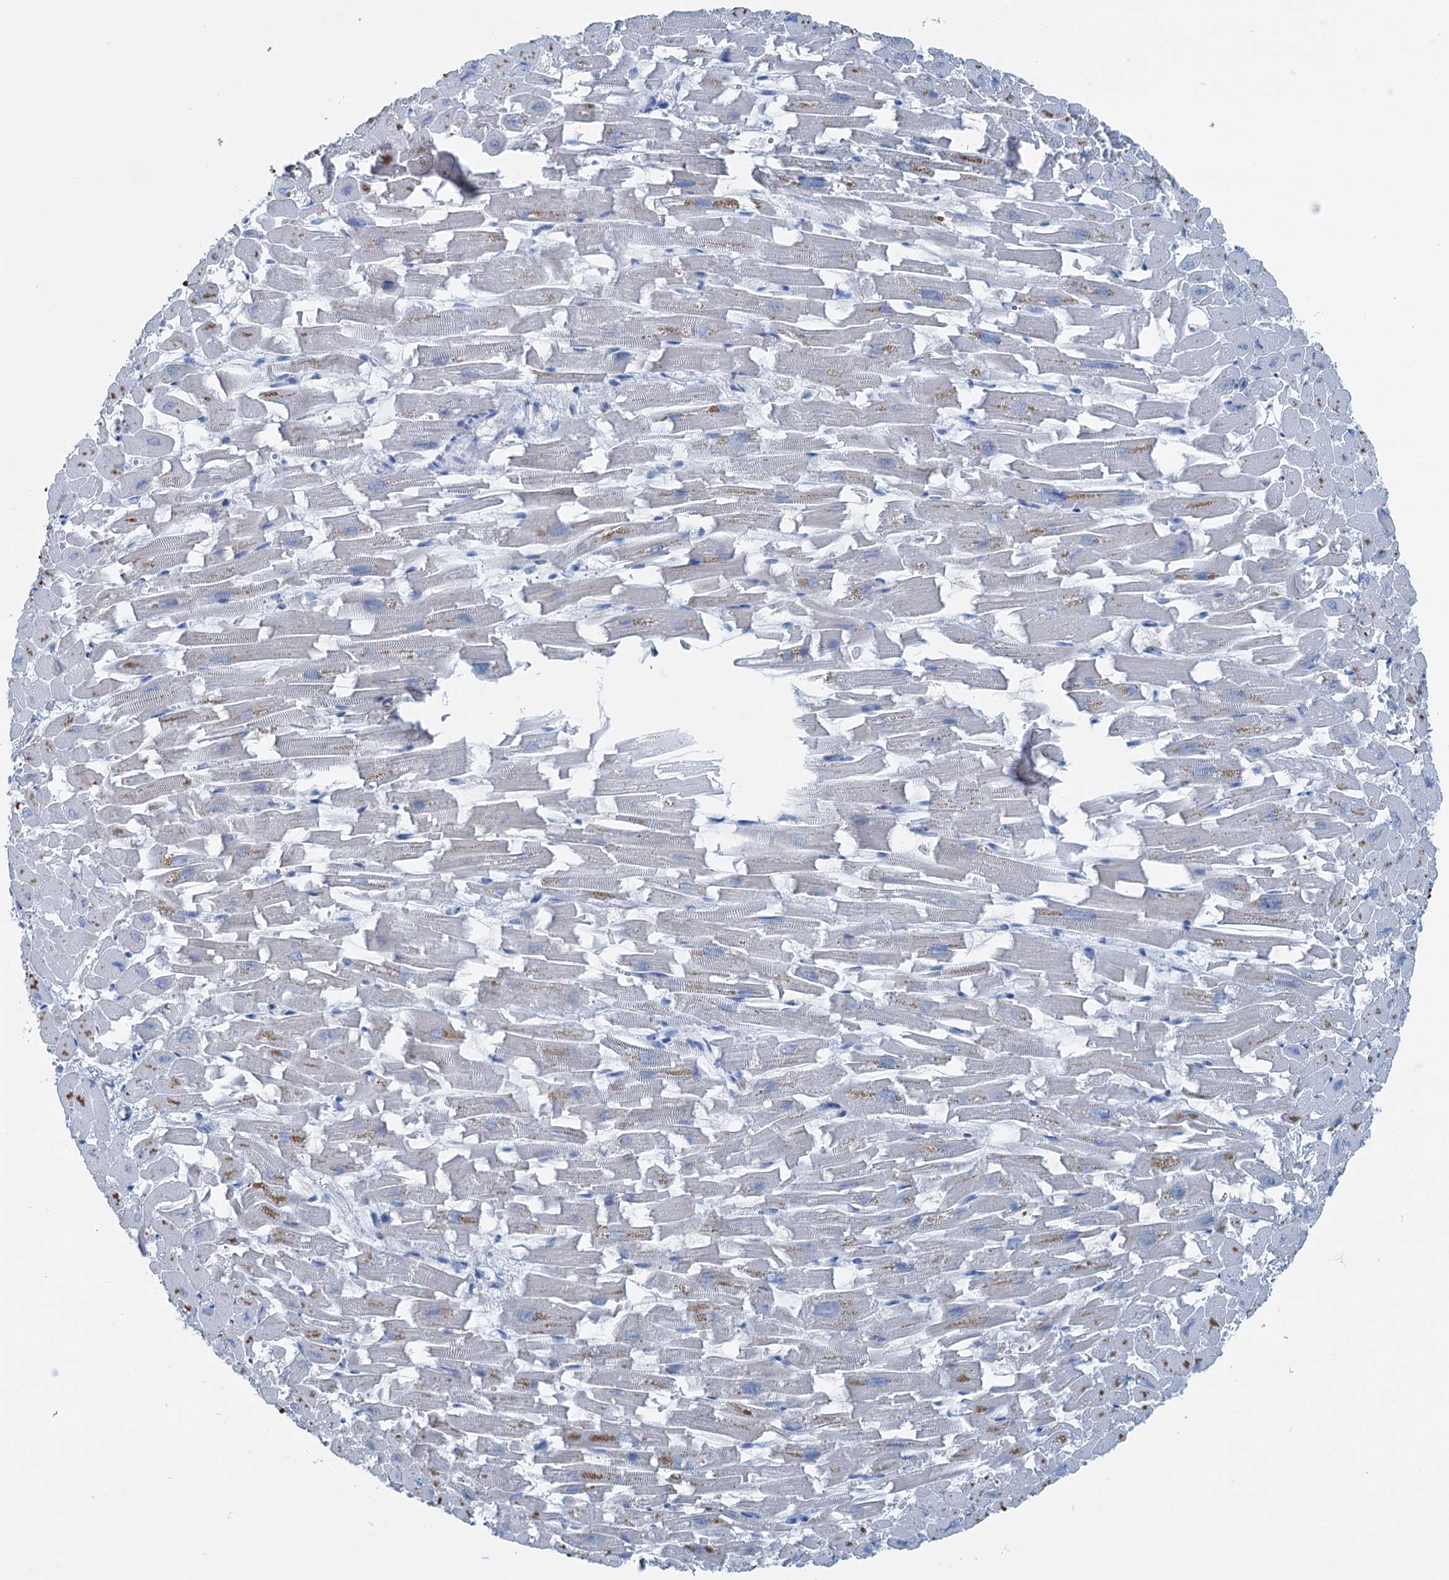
{"staining": {"intensity": "moderate", "quantity": "<25%", "location": "cytoplasmic/membranous"}, "tissue": "heart muscle", "cell_type": "Cardiomyocytes", "image_type": "normal", "snomed": [{"axis": "morphology", "description": "Normal tissue, NOS"}, {"axis": "topography", "description": "Heart"}], "caption": "Cardiomyocytes exhibit moderate cytoplasmic/membranous positivity in approximately <25% of cells in normal heart muscle. The staining is performed using DAB (3,3'-diaminobenzidine) brown chromogen to label protein expression. The nuclei are counter-stained blue using hematoxylin.", "gene": "ELP4", "patient": {"sex": "female", "age": 64}}